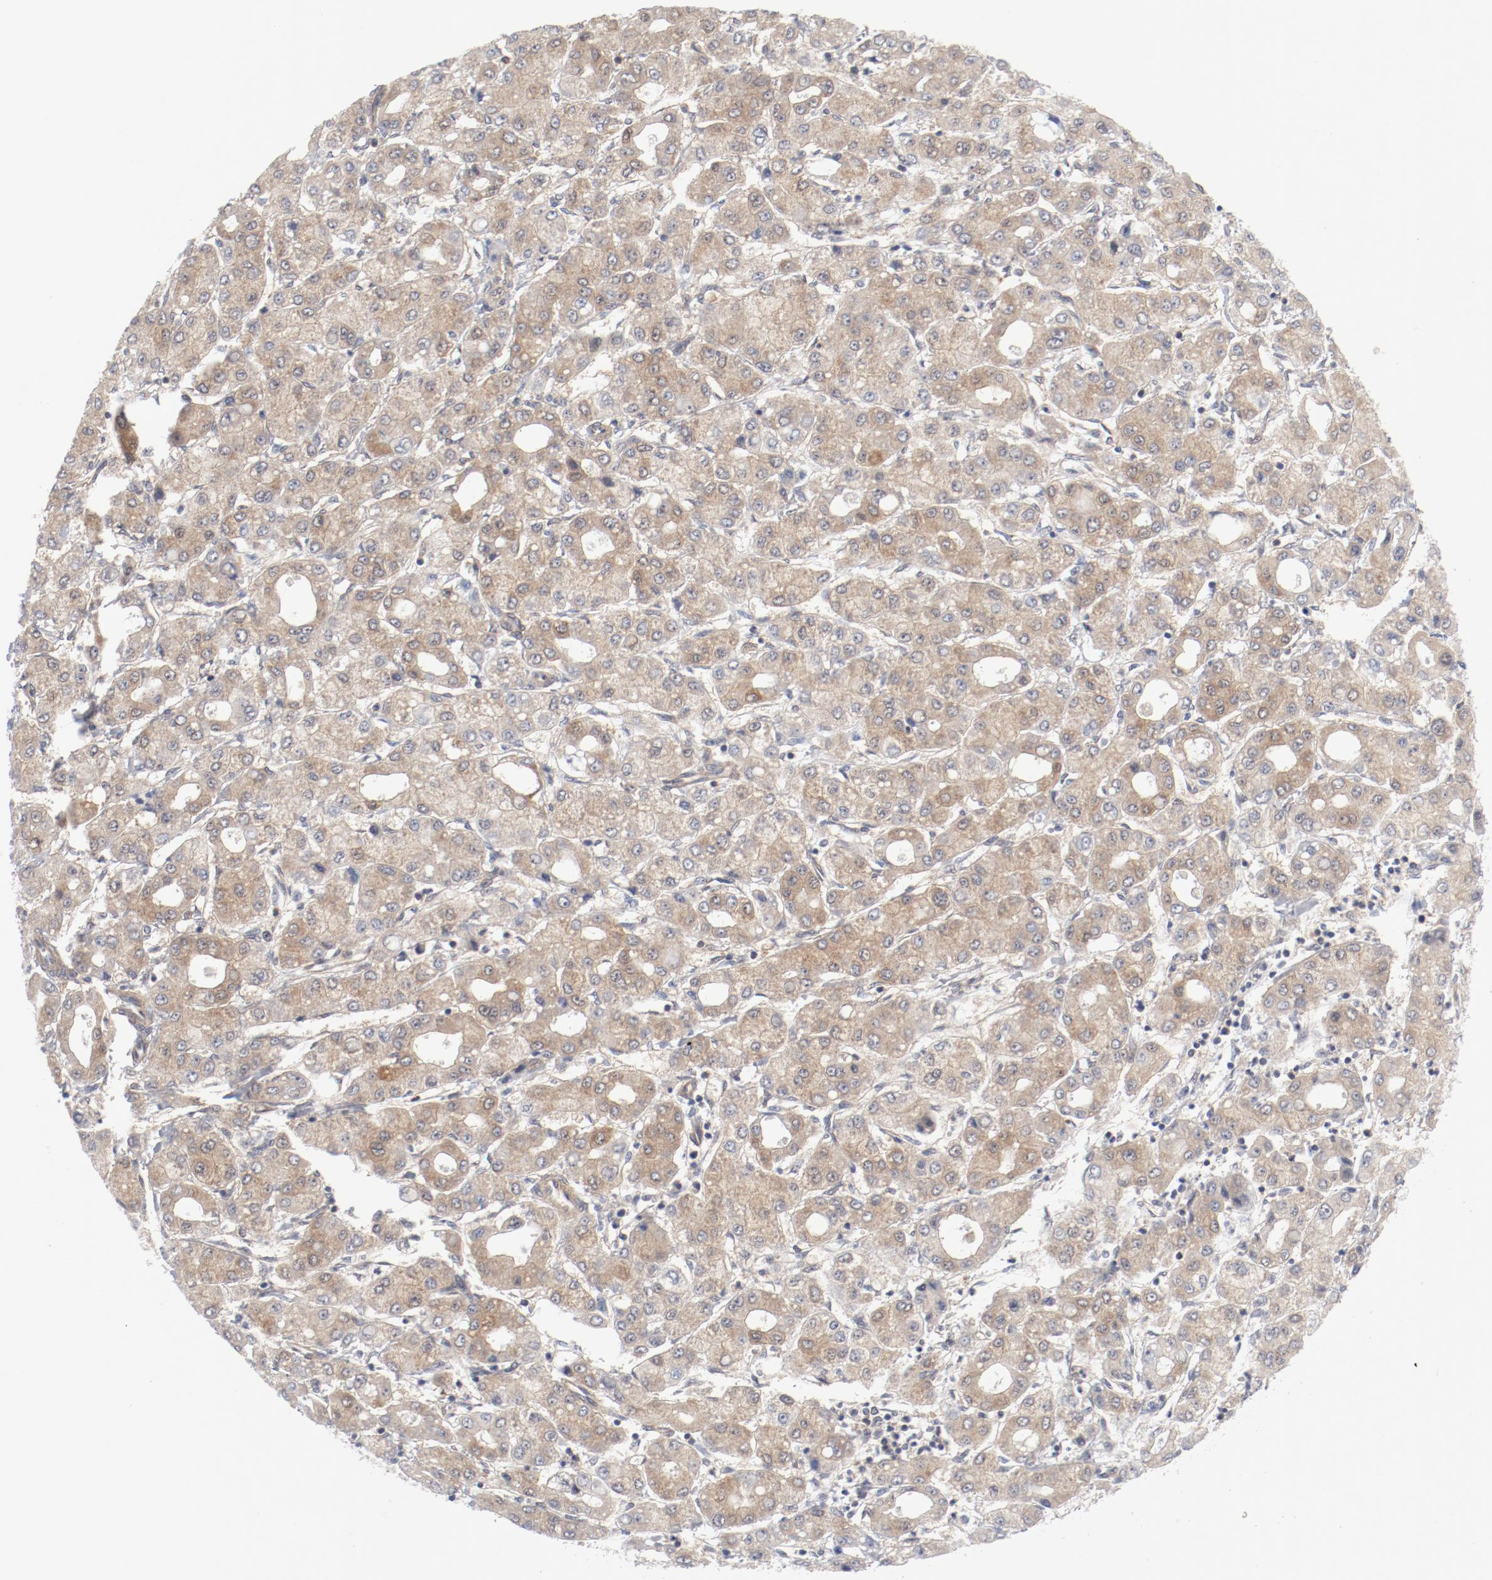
{"staining": {"intensity": "weak", "quantity": ">75%", "location": "cytoplasmic/membranous"}, "tissue": "liver cancer", "cell_type": "Tumor cells", "image_type": "cancer", "snomed": [{"axis": "morphology", "description": "Carcinoma, Hepatocellular, NOS"}, {"axis": "topography", "description": "Liver"}], "caption": "Protein expression analysis of liver hepatocellular carcinoma demonstrates weak cytoplasmic/membranous staining in approximately >75% of tumor cells.", "gene": "BAD", "patient": {"sex": "male", "age": 69}}